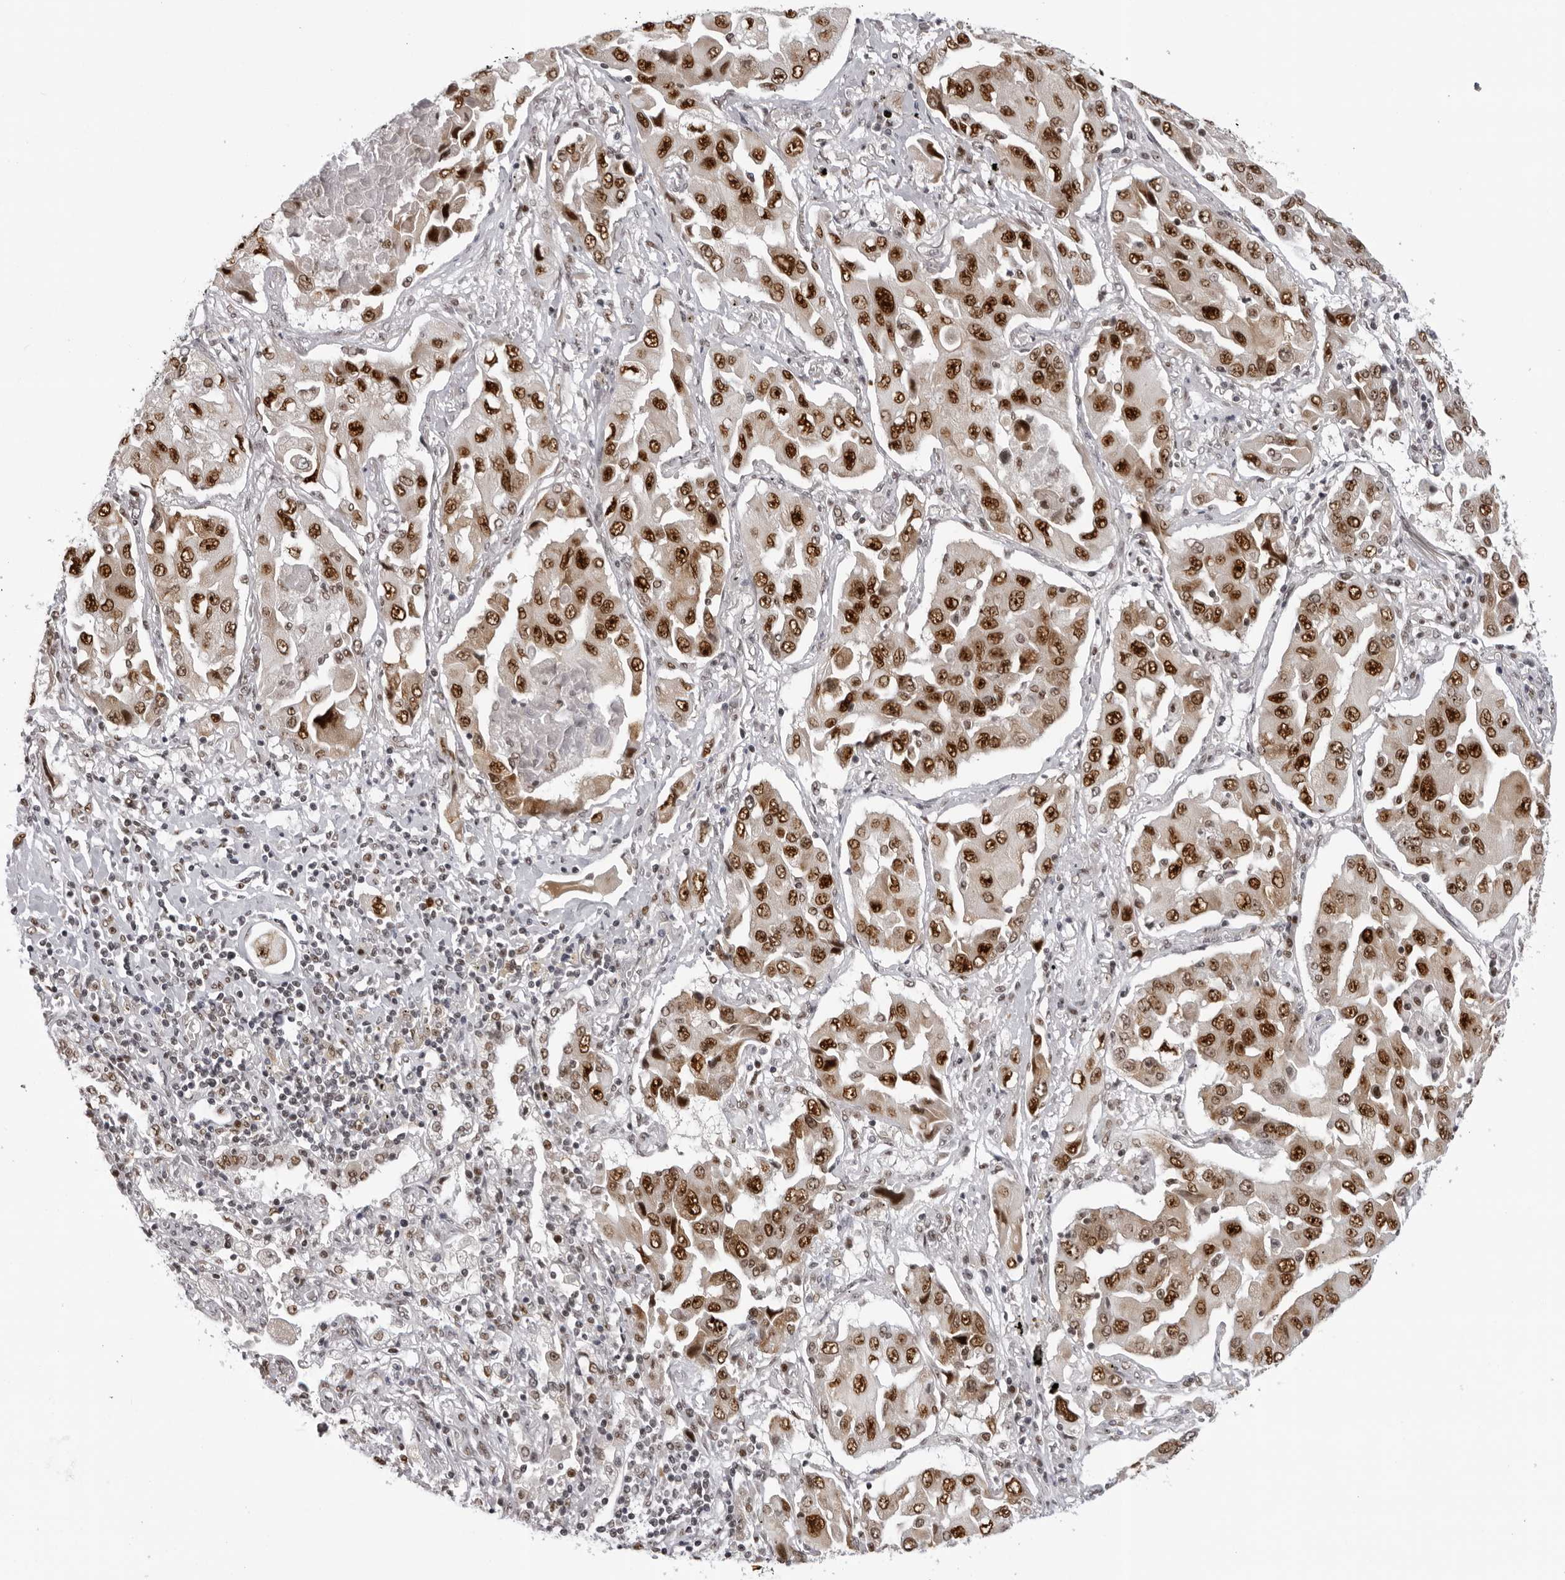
{"staining": {"intensity": "strong", "quantity": ">75%", "location": "nuclear"}, "tissue": "lung cancer", "cell_type": "Tumor cells", "image_type": "cancer", "snomed": [{"axis": "morphology", "description": "Adenocarcinoma, NOS"}, {"axis": "topography", "description": "Lung"}], "caption": "The micrograph displays immunohistochemical staining of lung cancer. There is strong nuclear staining is appreciated in approximately >75% of tumor cells.", "gene": "HEXIM2", "patient": {"sex": "female", "age": 65}}